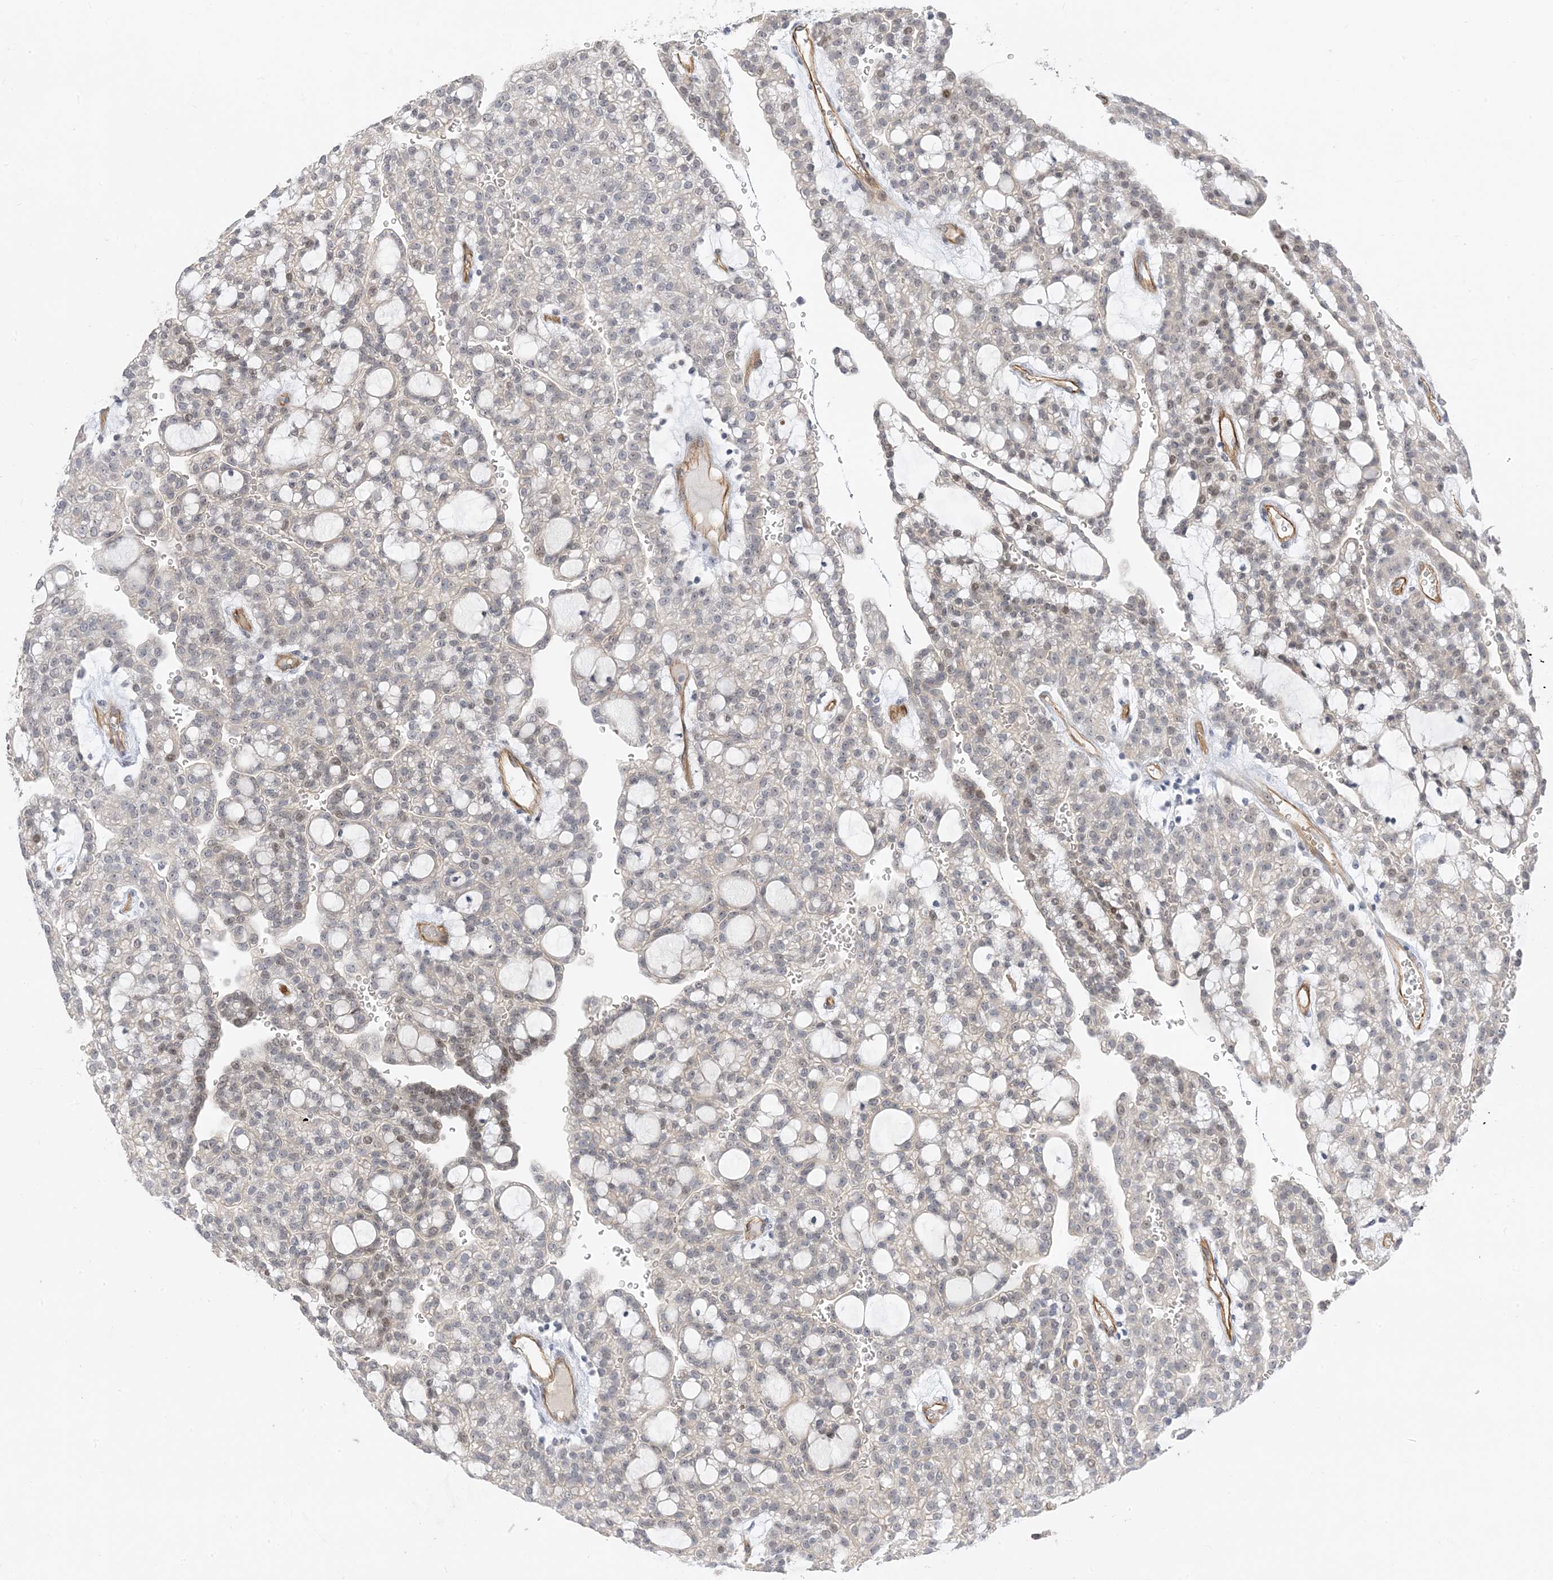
{"staining": {"intensity": "moderate", "quantity": "<25%", "location": "nuclear"}, "tissue": "renal cancer", "cell_type": "Tumor cells", "image_type": "cancer", "snomed": [{"axis": "morphology", "description": "Adenocarcinoma, NOS"}, {"axis": "topography", "description": "Kidney"}], "caption": "Immunohistochemical staining of human adenocarcinoma (renal) reveals low levels of moderate nuclear protein expression in about <25% of tumor cells.", "gene": "IL36B", "patient": {"sex": "male", "age": 63}}